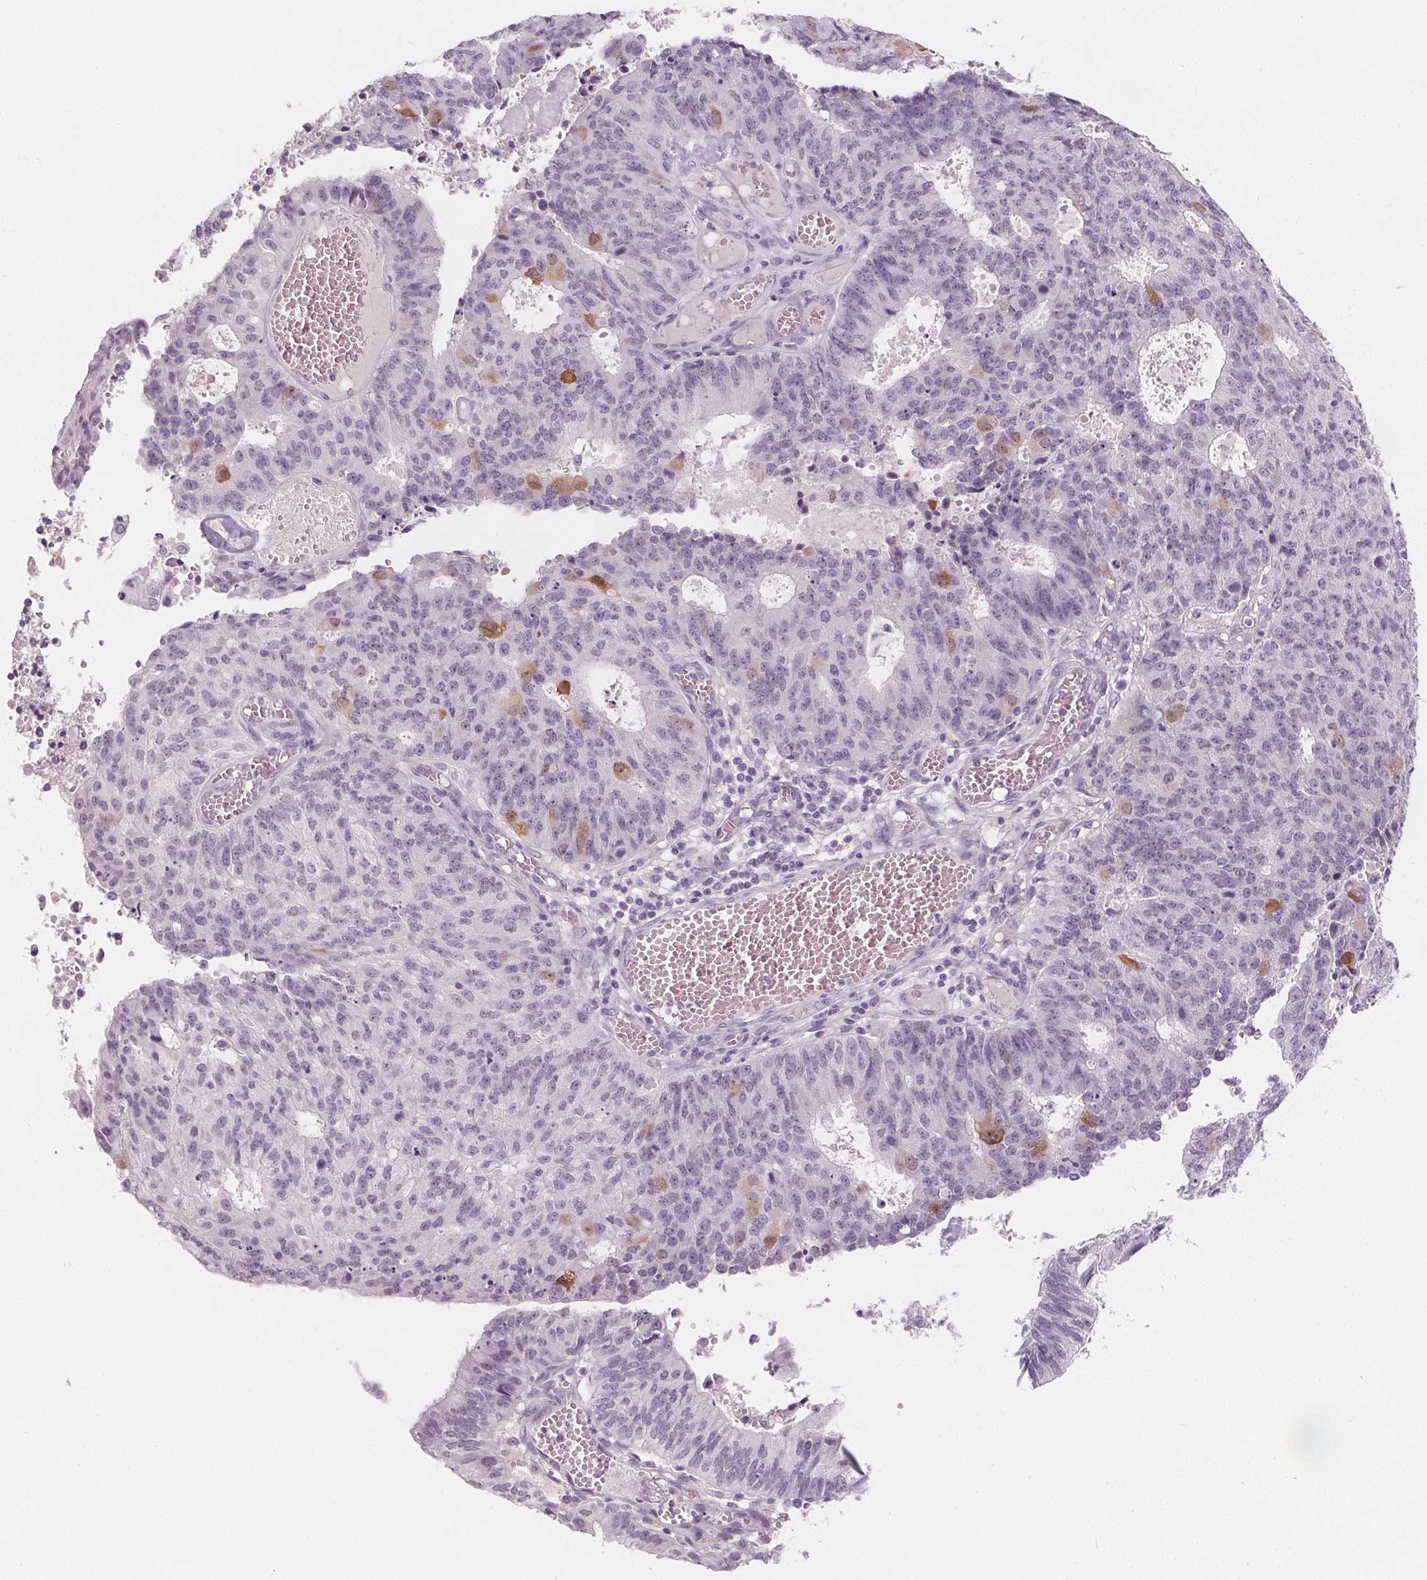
{"staining": {"intensity": "moderate", "quantity": "<25%", "location": "nuclear"}, "tissue": "endometrial cancer", "cell_type": "Tumor cells", "image_type": "cancer", "snomed": [{"axis": "morphology", "description": "Adenocarcinoma, NOS"}, {"axis": "topography", "description": "Endometrium"}], "caption": "A high-resolution histopathology image shows immunohistochemistry staining of adenocarcinoma (endometrial), which reveals moderate nuclear expression in about <25% of tumor cells.", "gene": "DBX2", "patient": {"sex": "female", "age": 82}}